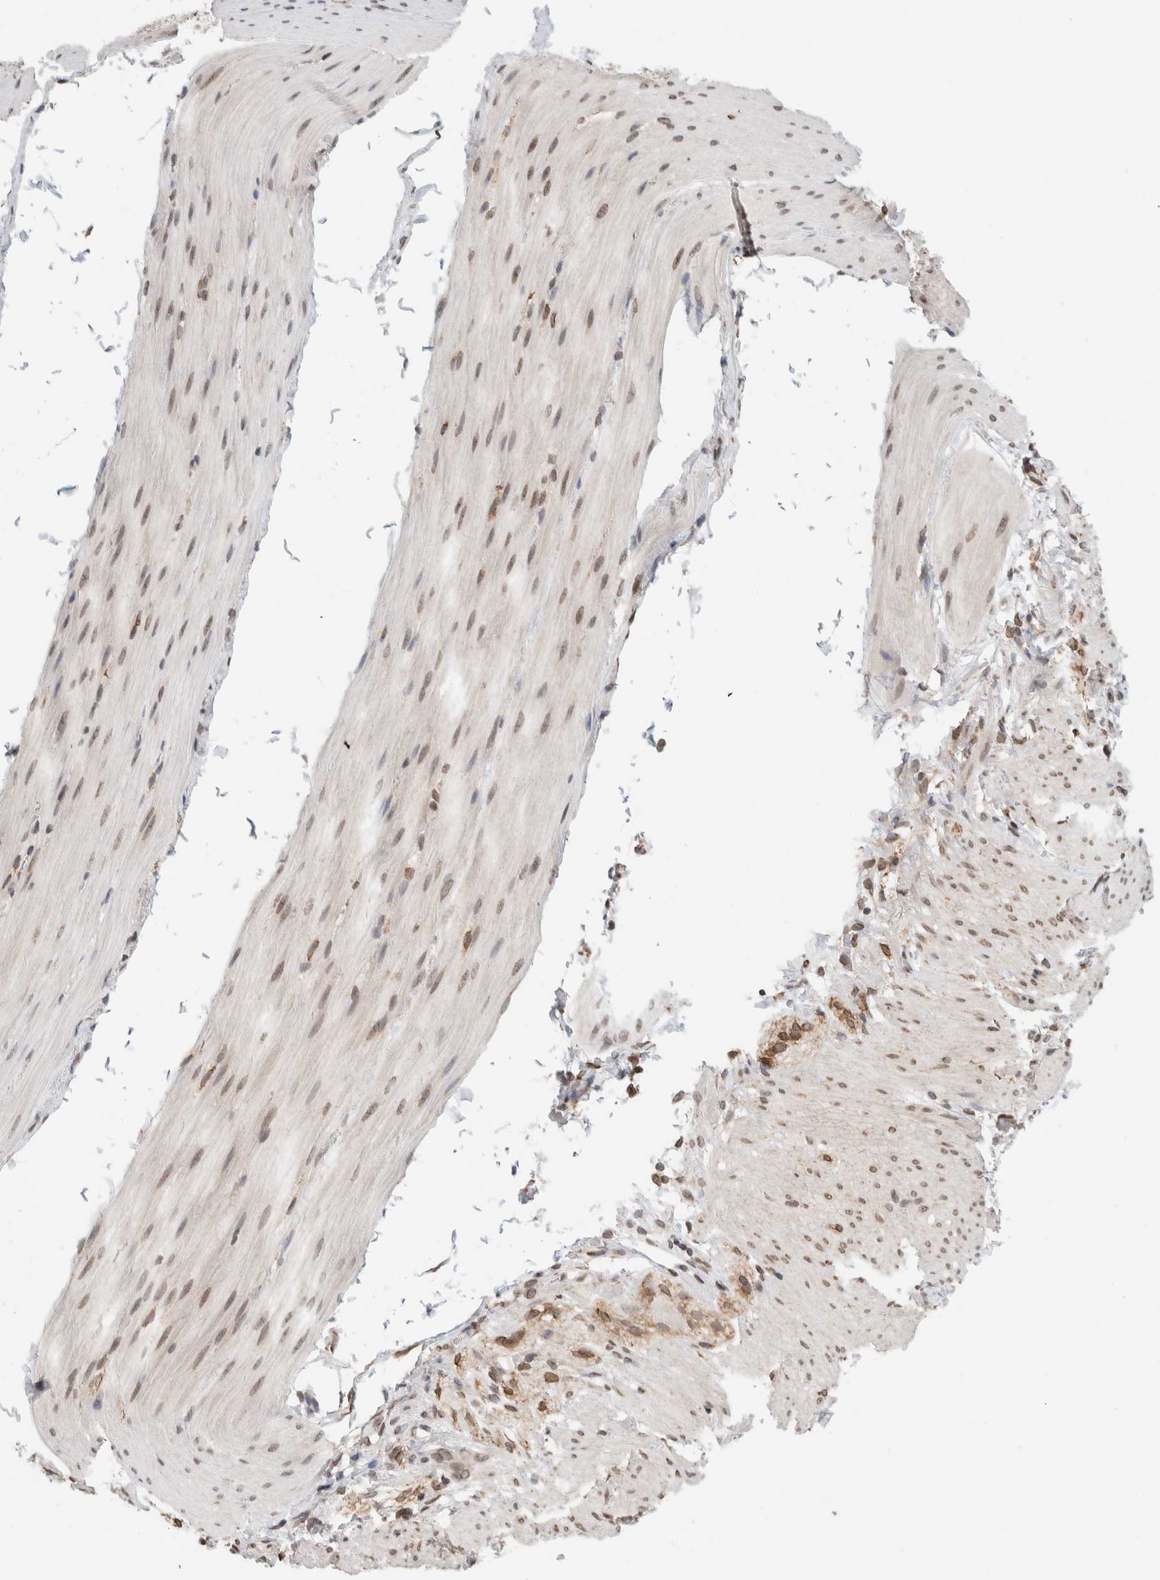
{"staining": {"intensity": "moderate", "quantity": ">75%", "location": "nuclear"}, "tissue": "smooth muscle", "cell_type": "Smooth muscle cells", "image_type": "normal", "snomed": [{"axis": "morphology", "description": "Normal tissue, NOS"}, {"axis": "topography", "description": "Smooth muscle"}, {"axis": "topography", "description": "Small intestine"}], "caption": "High-power microscopy captured an immunohistochemistry (IHC) image of unremarkable smooth muscle, revealing moderate nuclear expression in about >75% of smooth muscle cells. (DAB (3,3'-diaminobenzidine) IHC with brightfield microscopy, high magnification).", "gene": "RBMX2", "patient": {"sex": "female", "age": 84}}